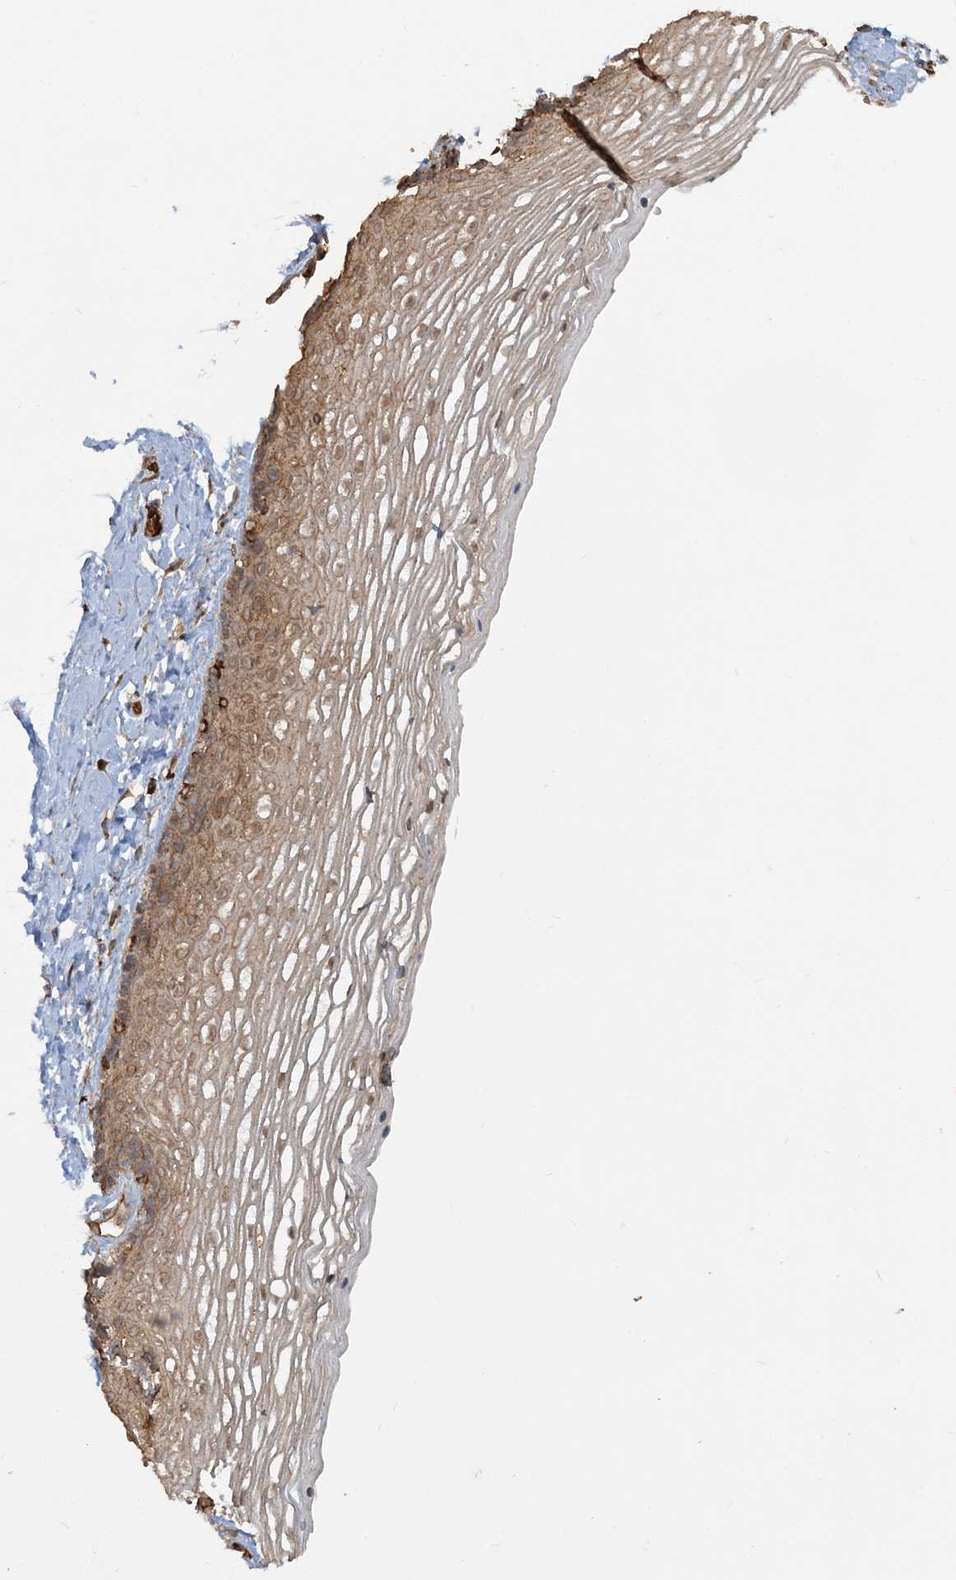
{"staining": {"intensity": "moderate", "quantity": ">75%", "location": "cytoplasmic/membranous,nuclear"}, "tissue": "vagina", "cell_type": "Squamous epithelial cells", "image_type": "normal", "snomed": [{"axis": "morphology", "description": "Normal tissue, NOS"}, {"axis": "topography", "description": "Vagina"}], "caption": "A micrograph of vagina stained for a protein shows moderate cytoplasmic/membranous,nuclear brown staining in squamous epithelial cells. (Brightfield microscopy of DAB IHC at high magnification).", "gene": "DSTN", "patient": {"sex": "female", "age": 46}}